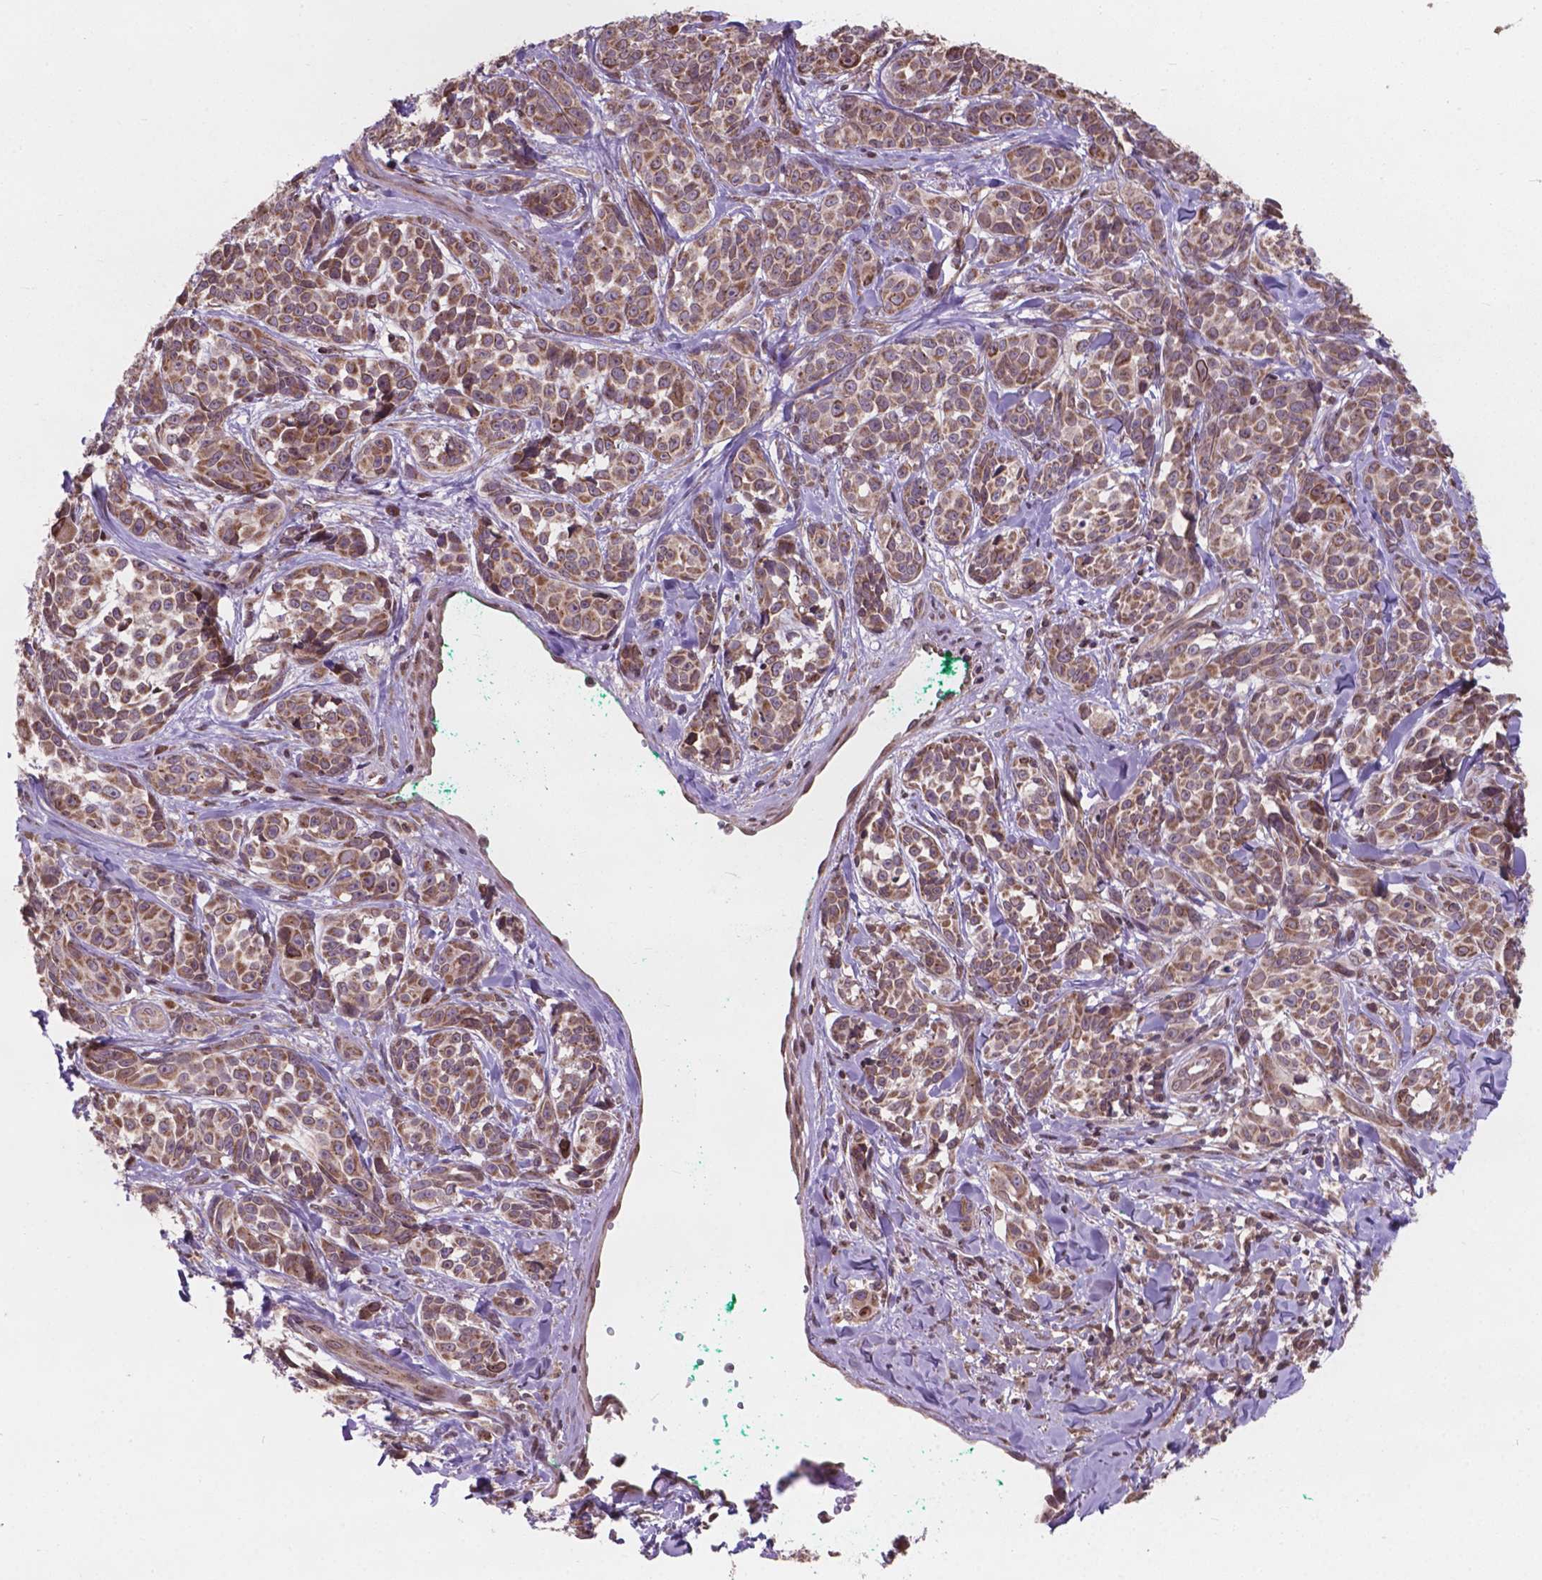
{"staining": {"intensity": "moderate", "quantity": ">75%", "location": "cytoplasmic/membranous"}, "tissue": "melanoma", "cell_type": "Tumor cells", "image_type": "cancer", "snomed": [{"axis": "morphology", "description": "Malignant melanoma, NOS"}, {"axis": "topography", "description": "Skin"}], "caption": "About >75% of tumor cells in melanoma reveal moderate cytoplasmic/membranous protein positivity as visualized by brown immunohistochemical staining.", "gene": "MRPL33", "patient": {"sex": "female", "age": 88}}